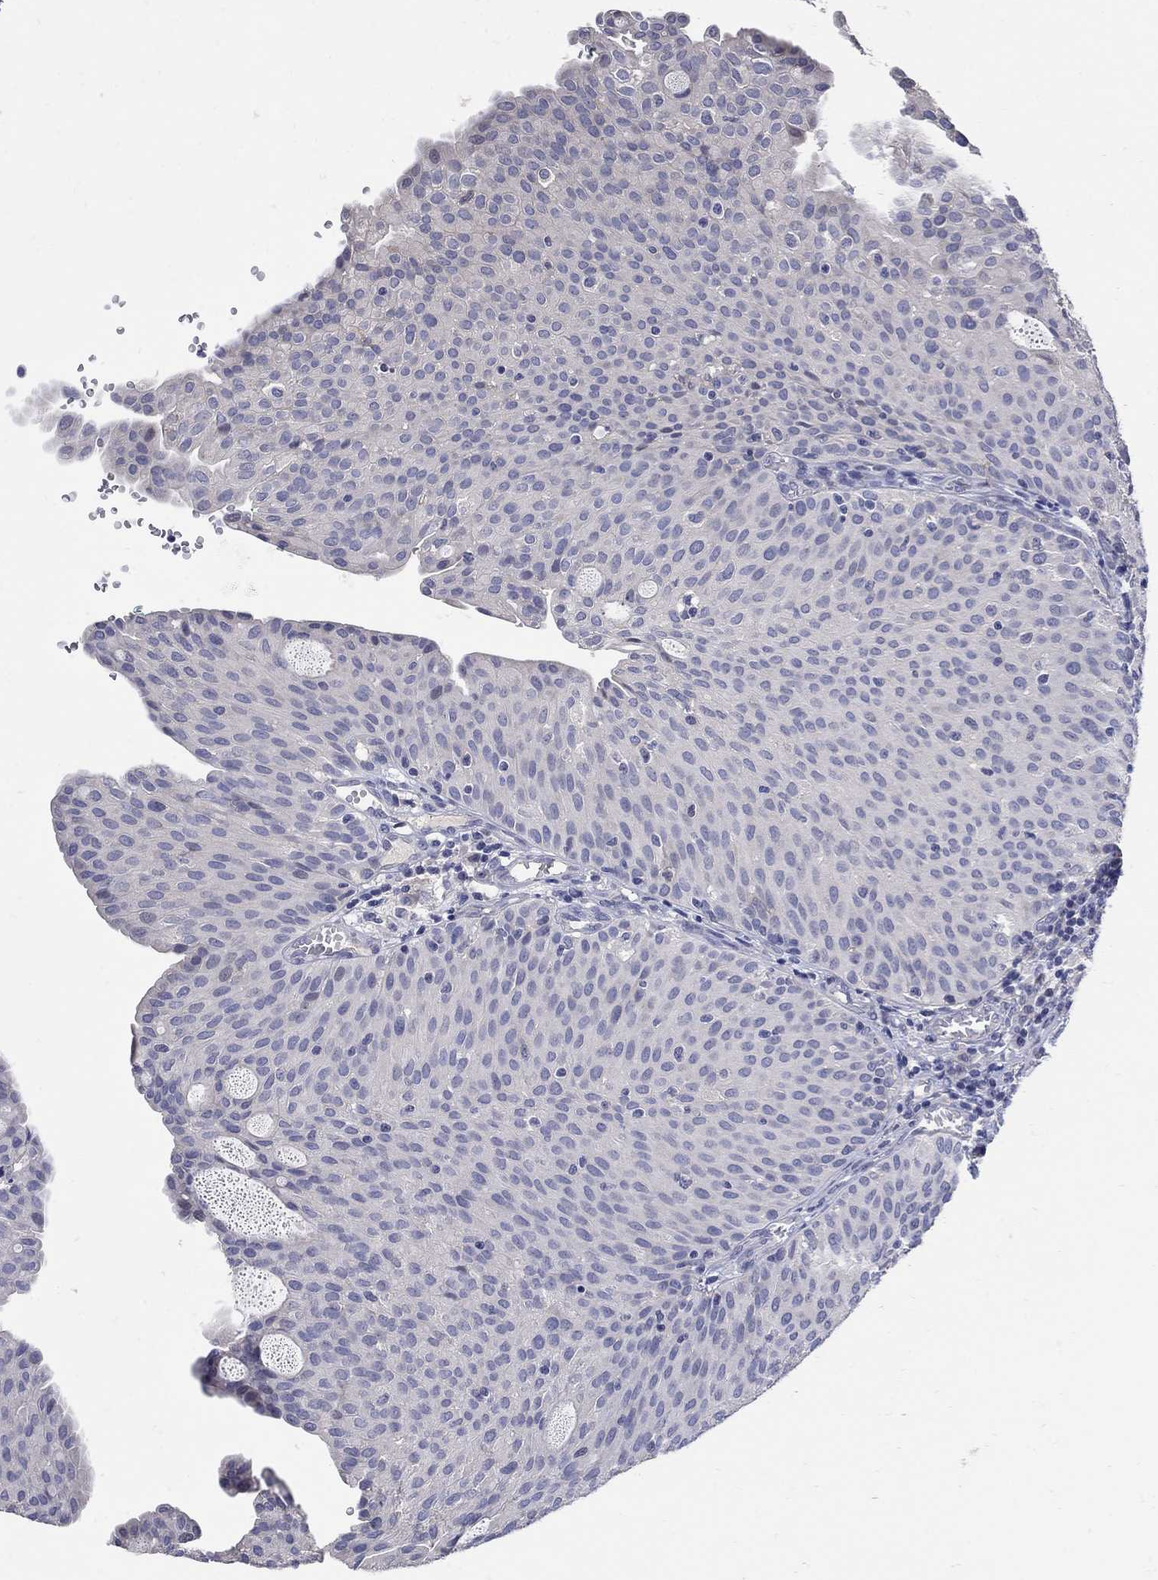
{"staining": {"intensity": "negative", "quantity": "none", "location": "none"}, "tissue": "urothelial cancer", "cell_type": "Tumor cells", "image_type": "cancer", "snomed": [{"axis": "morphology", "description": "Urothelial carcinoma, Low grade"}, {"axis": "topography", "description": "Urinary bladder"}], "caption": "Urothelial cancer was stained to show a protein in brown. There is no significant staining in tumor cells. (Stains: DAB (3,3'-diaminobenzidine) immunohistochemistry (IHC) with hematoxylin counter stain, Microscopy: brightfield microscopy at high magnification).", "gene": "CETN1", "patient": {"sex": "male", "age": 54}}